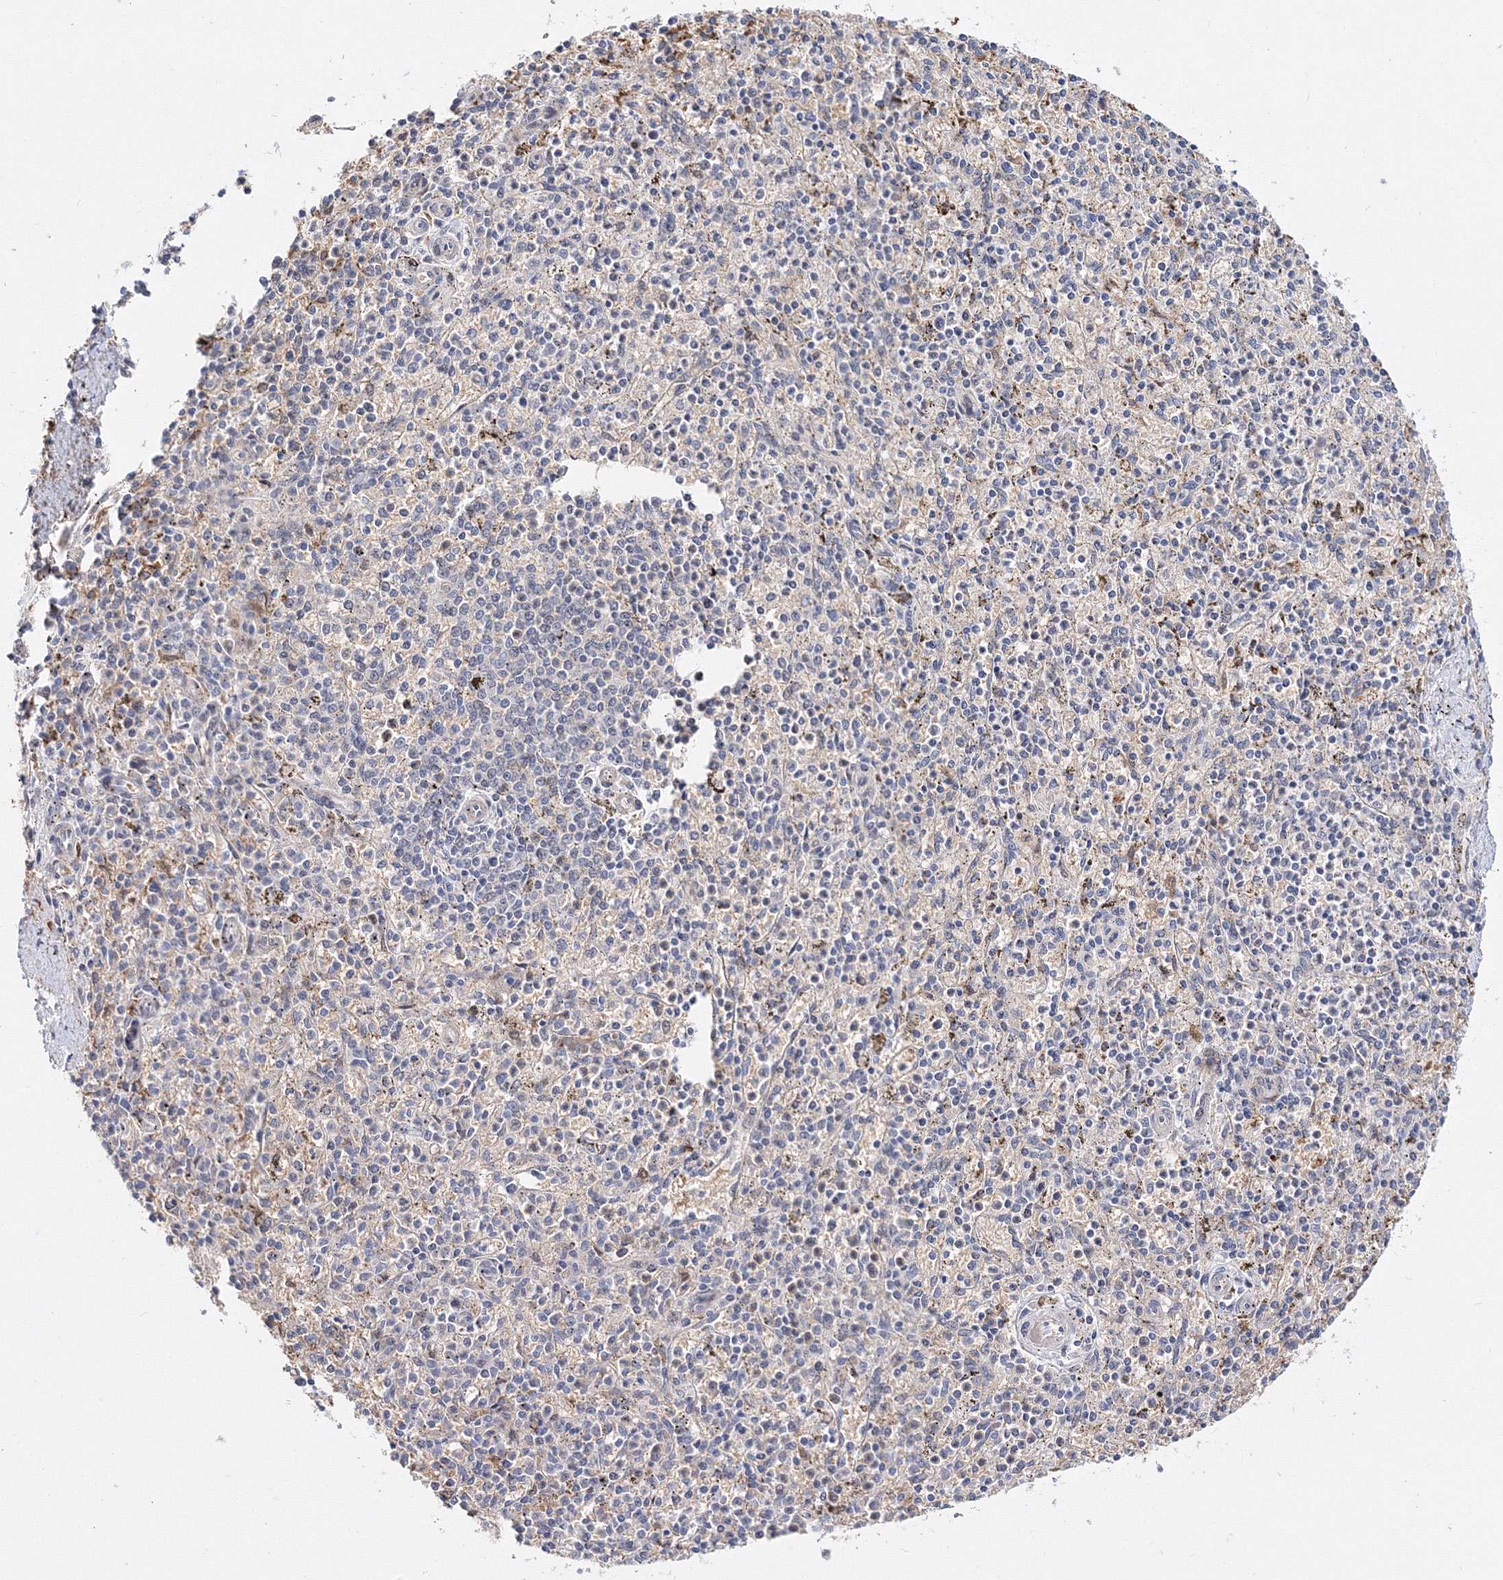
{"staining": {"intensity": "negative", "quantity": "none", "location": "none"}, "tissue": "spleen", "cell_type": "Cells in red pulp", "image_type": "normal", "snomed": [{"axis": "morphology", "description": "Normal tissue, NOS"}, {"axis": "topography", "description": "Spleen"}], "caption": "An image of spleen stained for a protein displays no brown staining in cells in red pulp.", "gene": "C11orf52", "patient": {"sex": "male", "age": 72}}